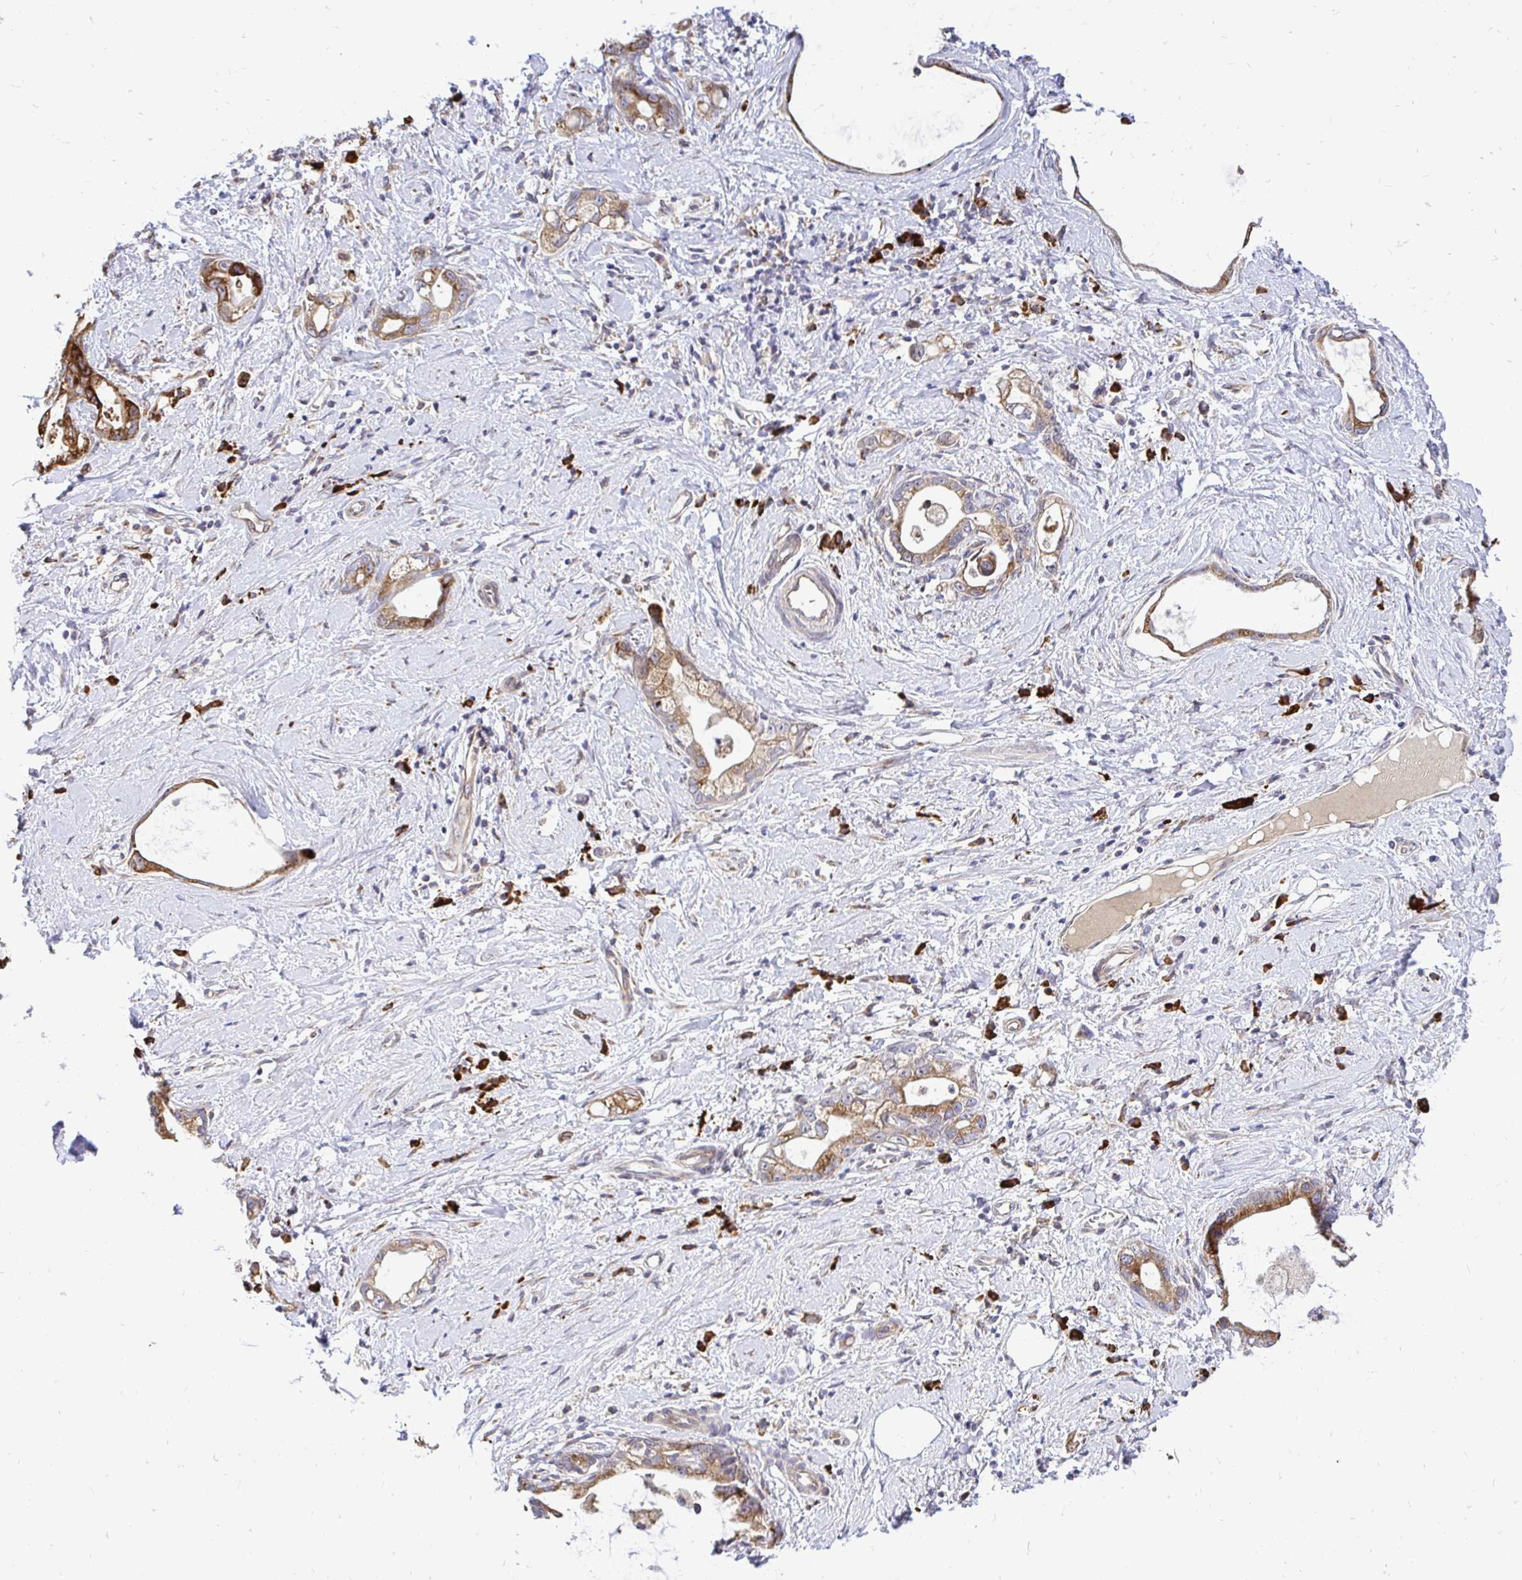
{"staining": {"intensity": "strong", "quantity": ">75%", "location": "cytoplasmic/membranous"}, "tissue": "stomach cancer", "cell_type": "Tumor cells", "image_type": "cancer", "snomed": [{"axis": "morphology", "description": "Adenocarcinoma, NOS"}, {"axis": "topography", "description": "Stomach"}], "caption": "Immunohistochemistry histopathology image of stomach adenocarcinoma stained for a protein (brown), which demonstrates high levels of strong cytoplasmic/membranous expression in approximately >75% of tumor cells.", "gene": "NAALAD2", "patient": {"sex": "male", "age": 55}}